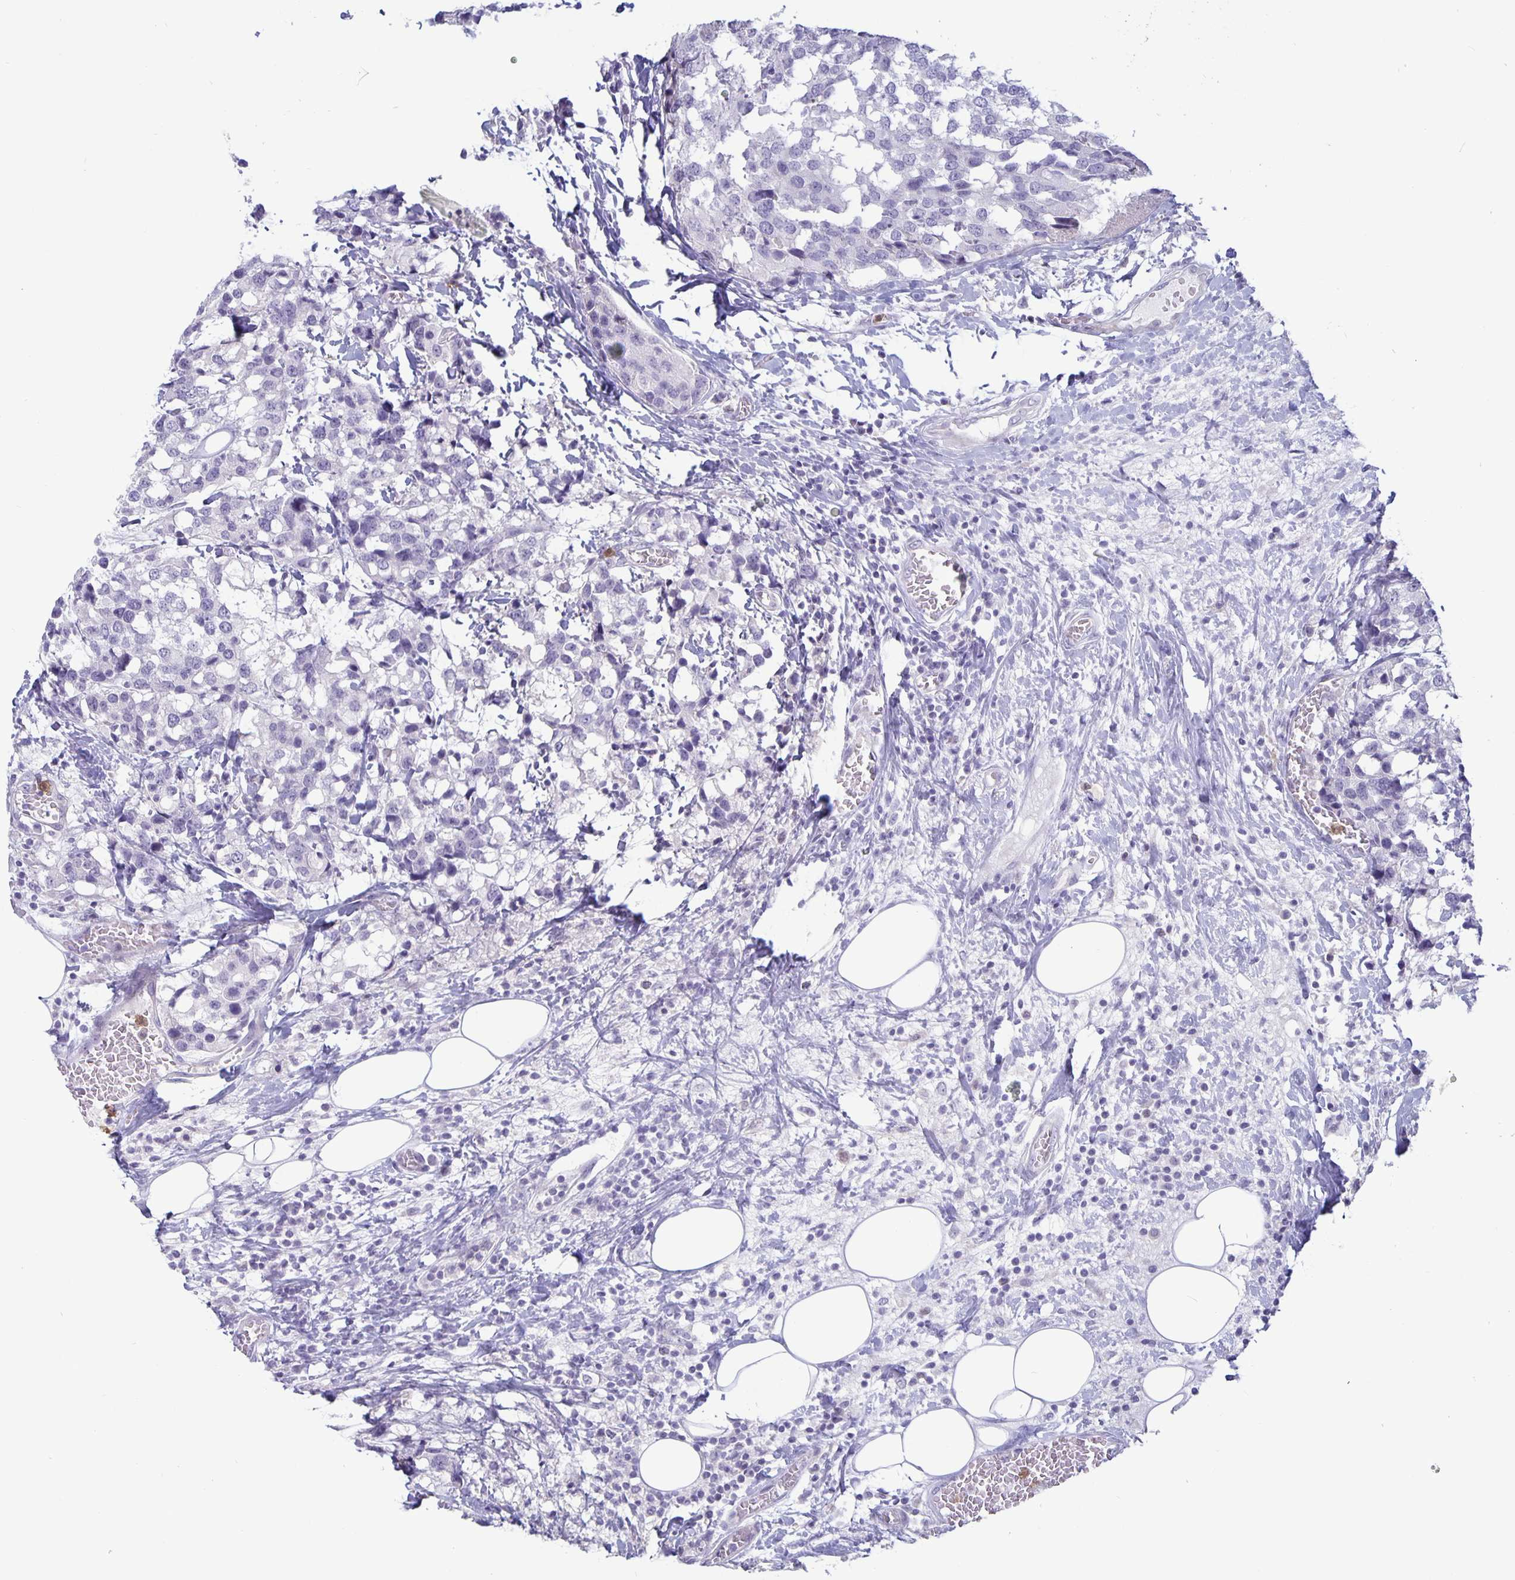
{"staining": {"intensity": "negative", "quantity": "none", "location": "none"}, "tissue": "breast cancer", "cell_type": "Tumor cells", "image_type": "cancer", "snomed": [{"axis": "morphology", "description": "Lobular carcinoma"}, {"axis": "topography", "description": "Breast"}], "caption": "Tumor cells show no significant expression in breast cancer (lobular carcinoma).", "gene": "PLCB3", "patient": {"sex": "female", "age": 59}}